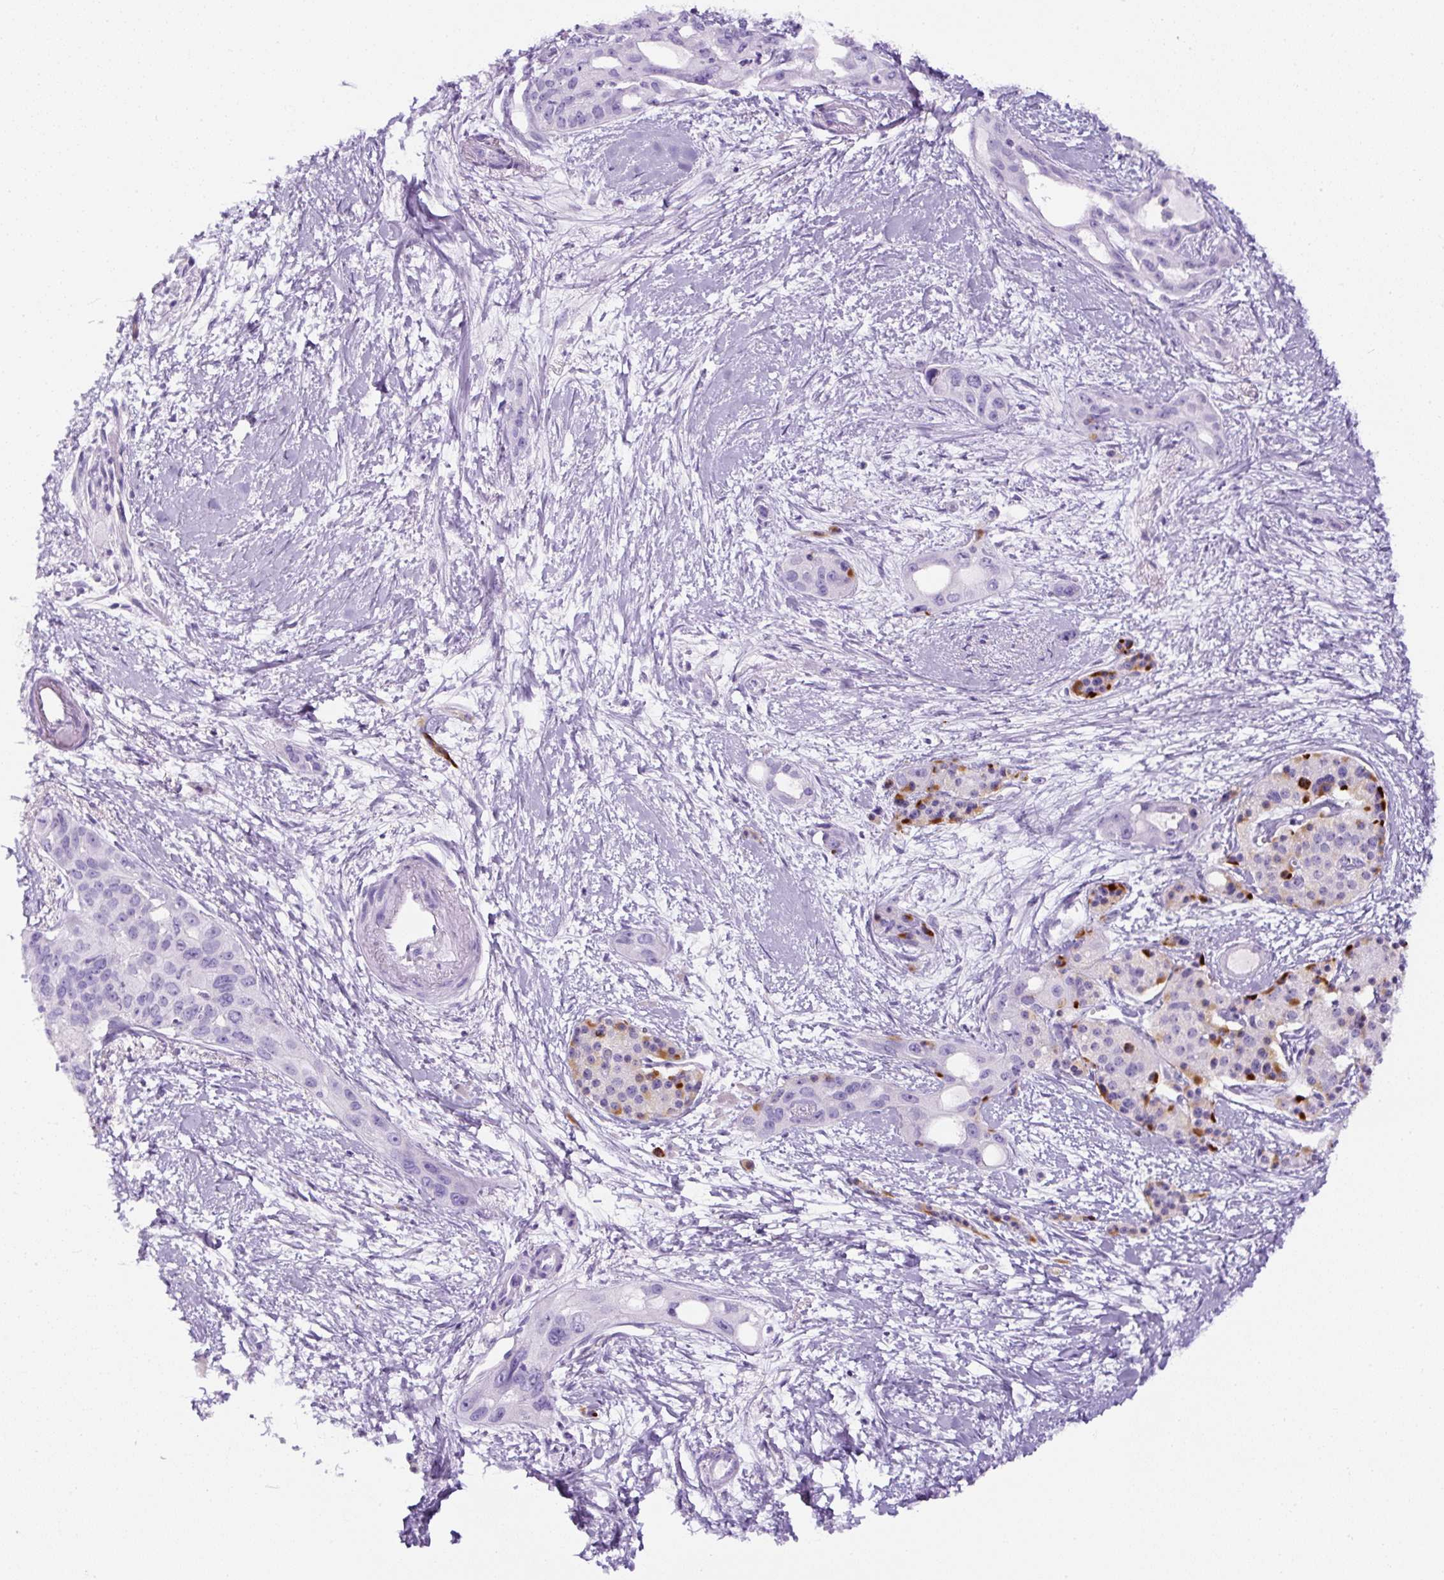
{"staining": {"intensity": "negative", "quantity": "none", "location": "none"}, "tissue": "pancreatic cancer", "cell_type": "Tumor cells", "image_type": "cancer", "snomed": [{"axis": "morphology", "description": "Adenocarcinoma, NOS"}, {"axis": "topography", "description": "Pancreas"}], "caption": "Tumor cells show no significant protein positivity in pancreatic adenocarcinoma. (DAB IHC visualized using brightfield microscopy, high magnification).", "gene": "TMEM200B", "patient": {"sex": "female", "age": 50}}